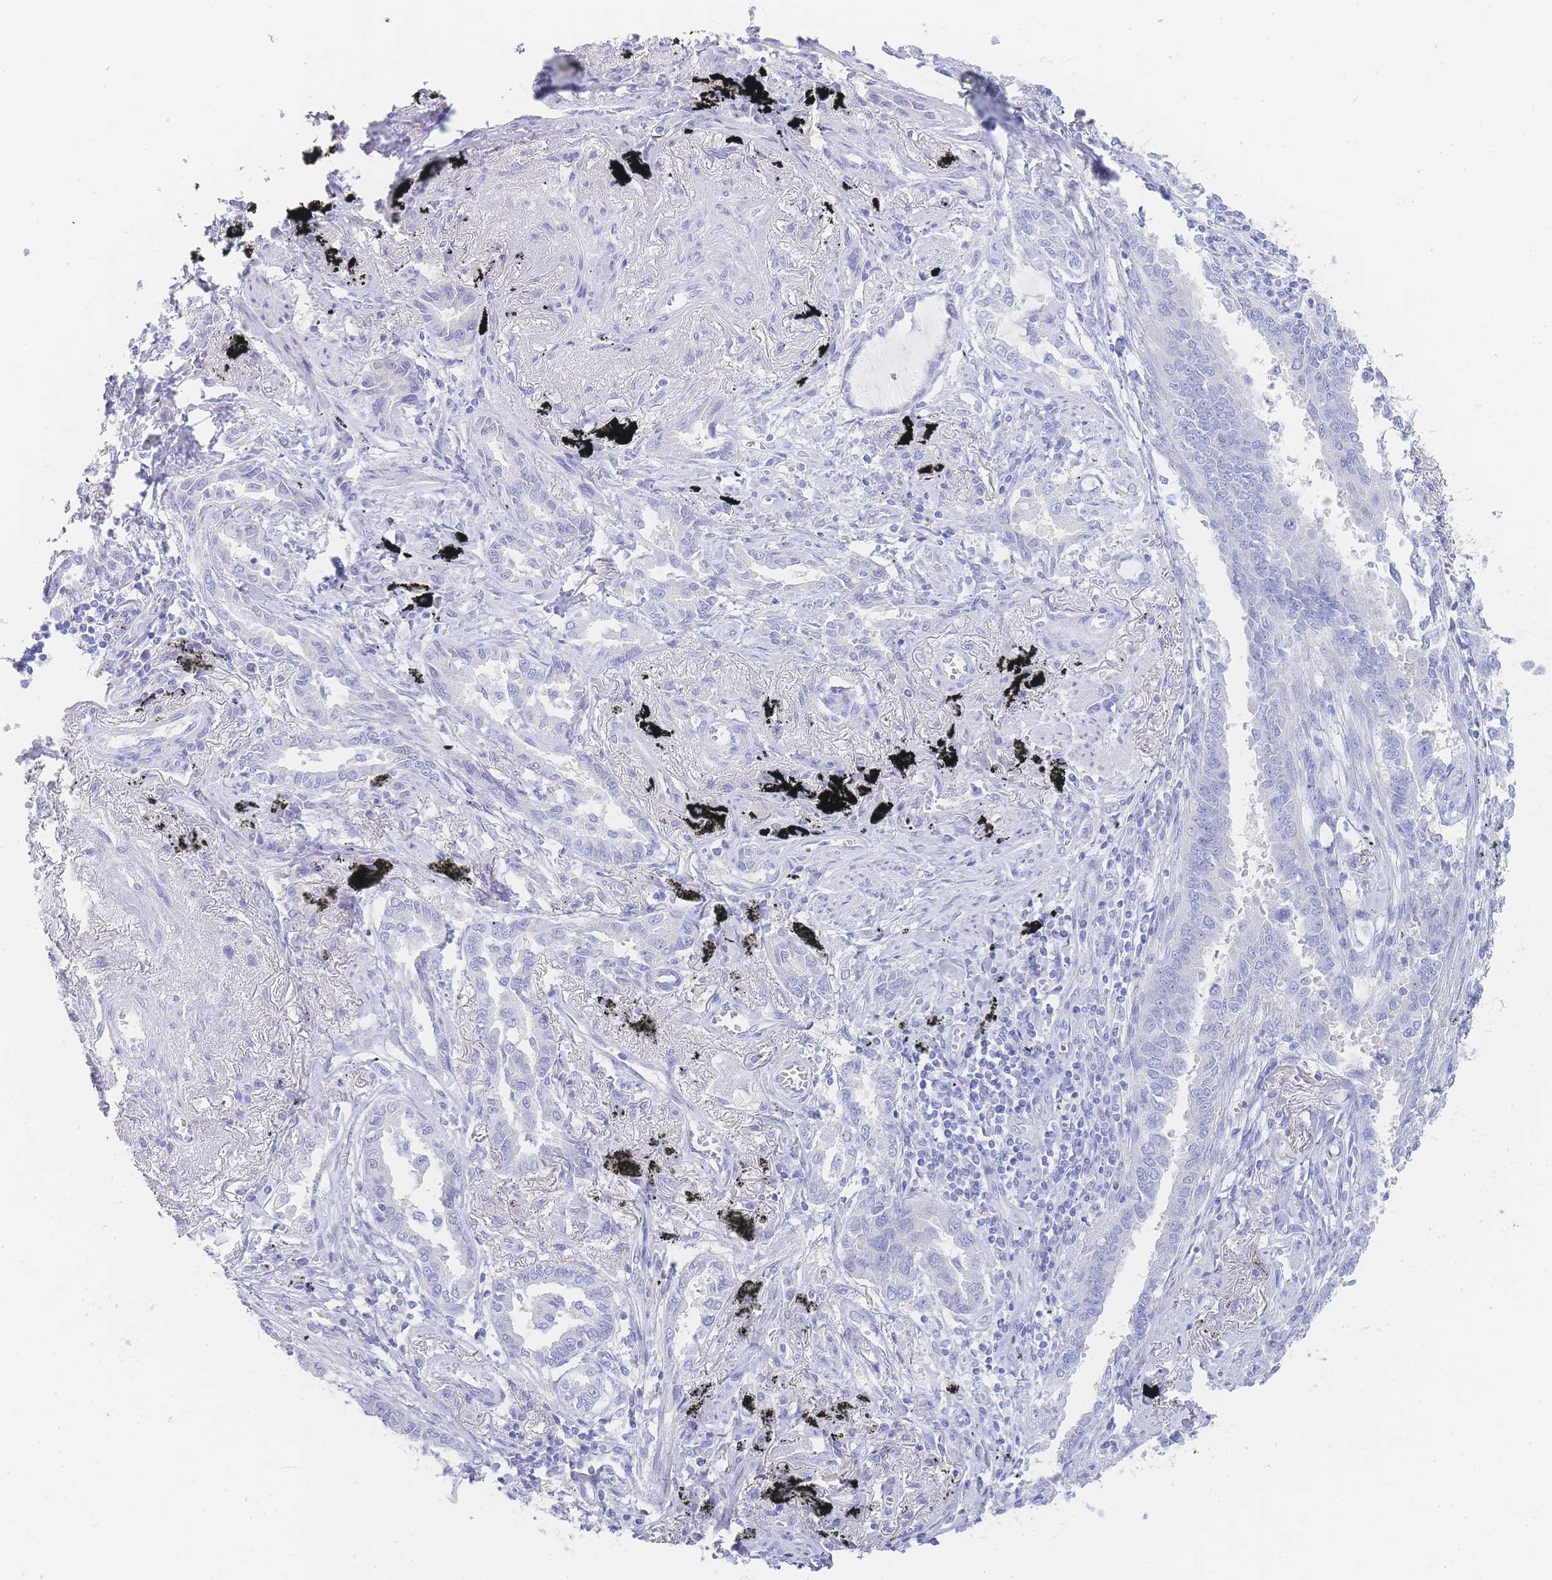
{"staining": {"intensity": "negative", "quantity": "none", "location": "none"}, "tissue": "lung cancer", "cell_type": "Tumor cells", "image_type": "cancer", "snomed": [{"axis": "morphology", "description": "Adenocarcinoma, NOS"}, {"axis": "topography", "description": "Lung"}], "caption": "DAB (3,3'-diaminobenzidine) immunohistochemical staining of human lung cancer (adenocarcinoma) displays no significant expression in tumor cells. Brightfield microscopy of IHC stained with DAB (3,3'-diaminobenzidine) (brown) and hematoxylin (blue), captured at high magnification.", "gene": "LZTFL1", "patient": {"sex": "male", "age": 67}}